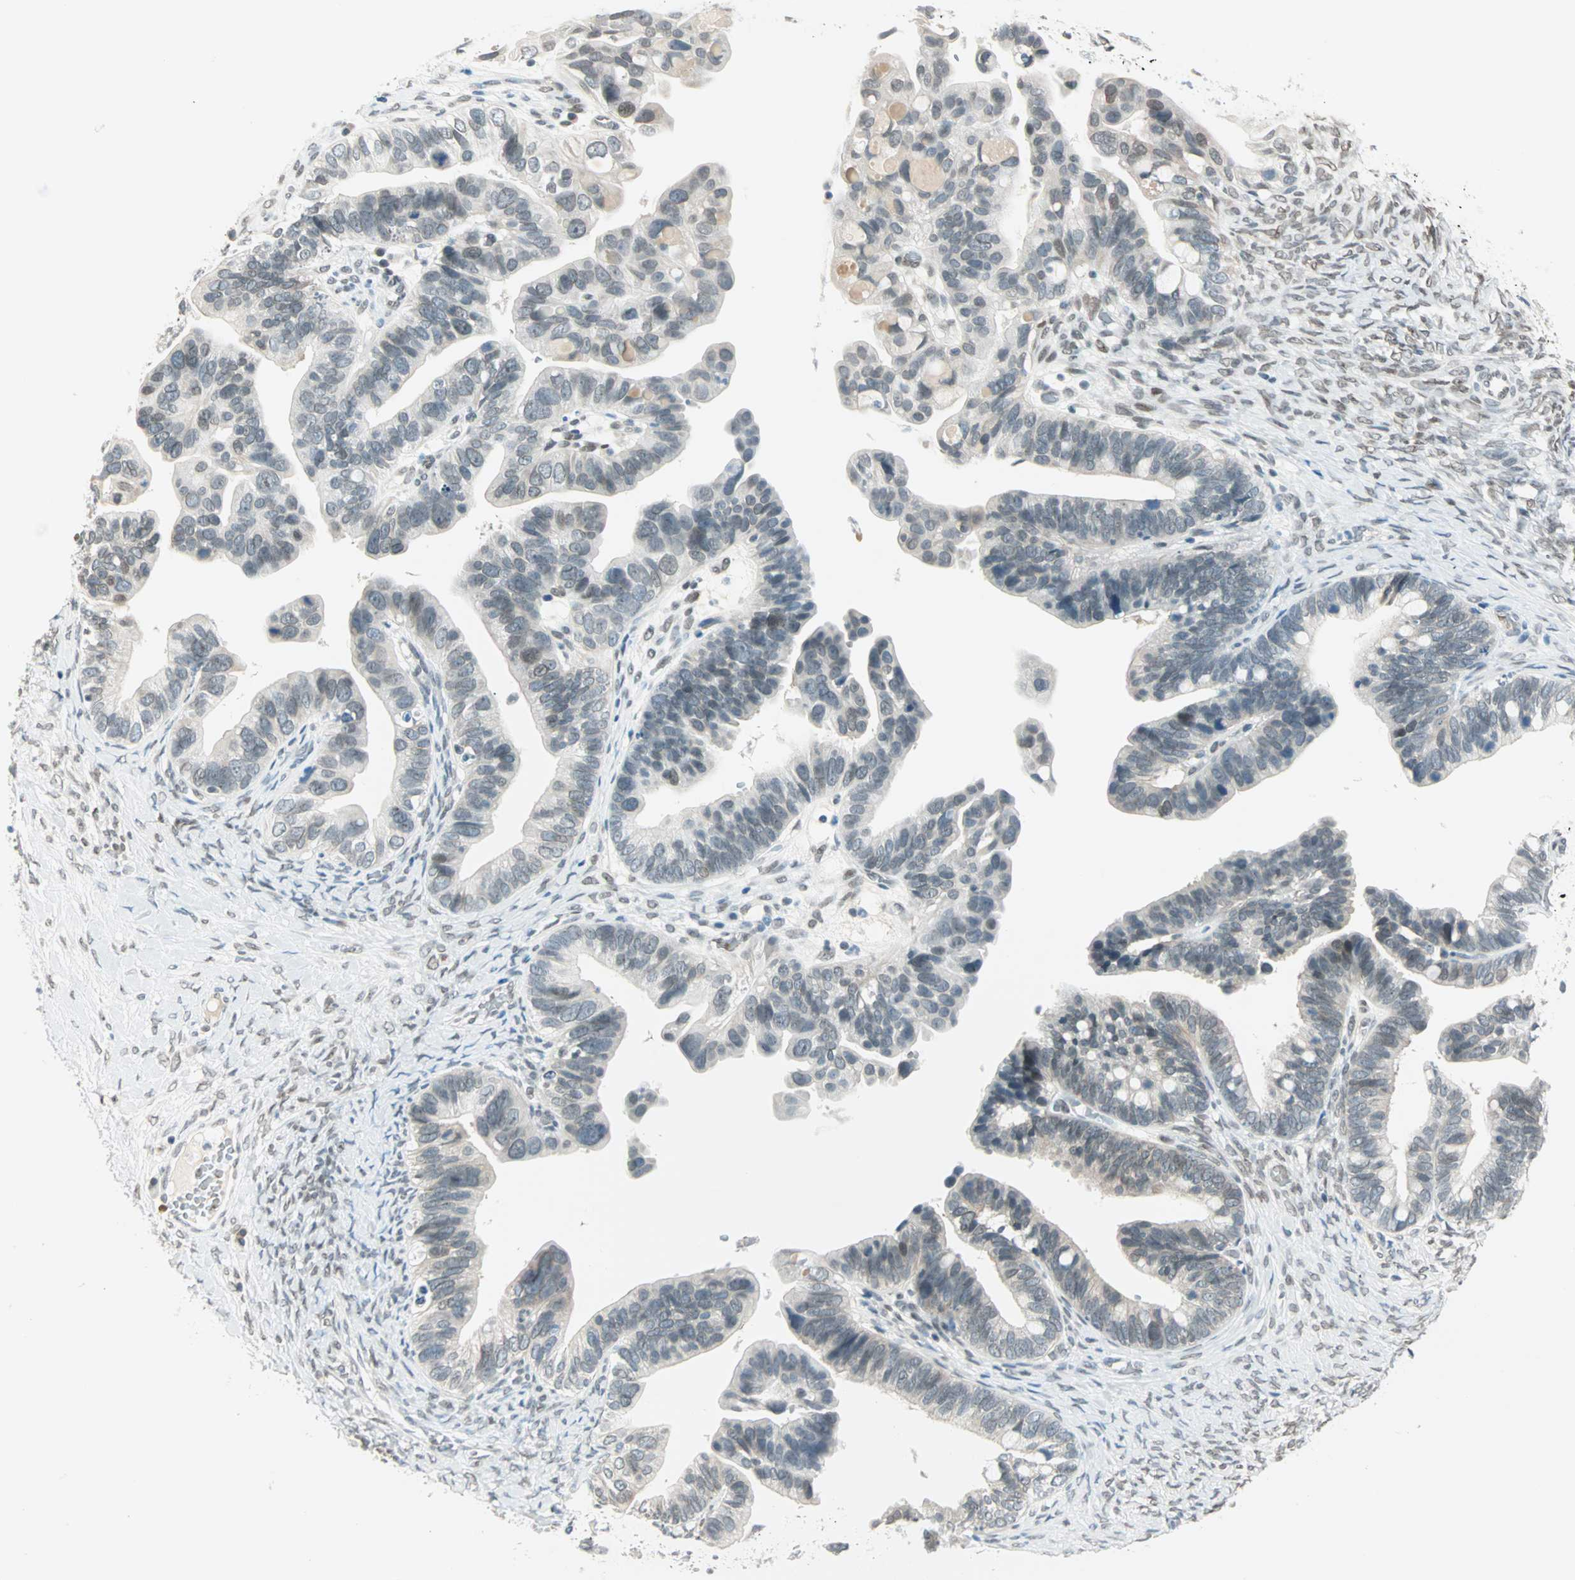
{"staining": {"intensity": "weak", "quantity": "<25%", "location": "nuclear"}, "tissue": "ovarian cancer", "cell_type": "Tumor cells", "image_type": "cancer", "snomed": [{"axis": "morphology", "description": "Cystadenocarcinoma, serous, NOS"}, {"axis": "topography", "description": "Ovary"}], "caption": "Protein analysis of serous cystadenocarcinoma (ovarian) demonstrates no significant staining in tumor cells. (Immunohistochemistry, brightfield microscopy, high magnification).", "gene": "BCAN", "patient": {"sex": "female", "age": 56}}